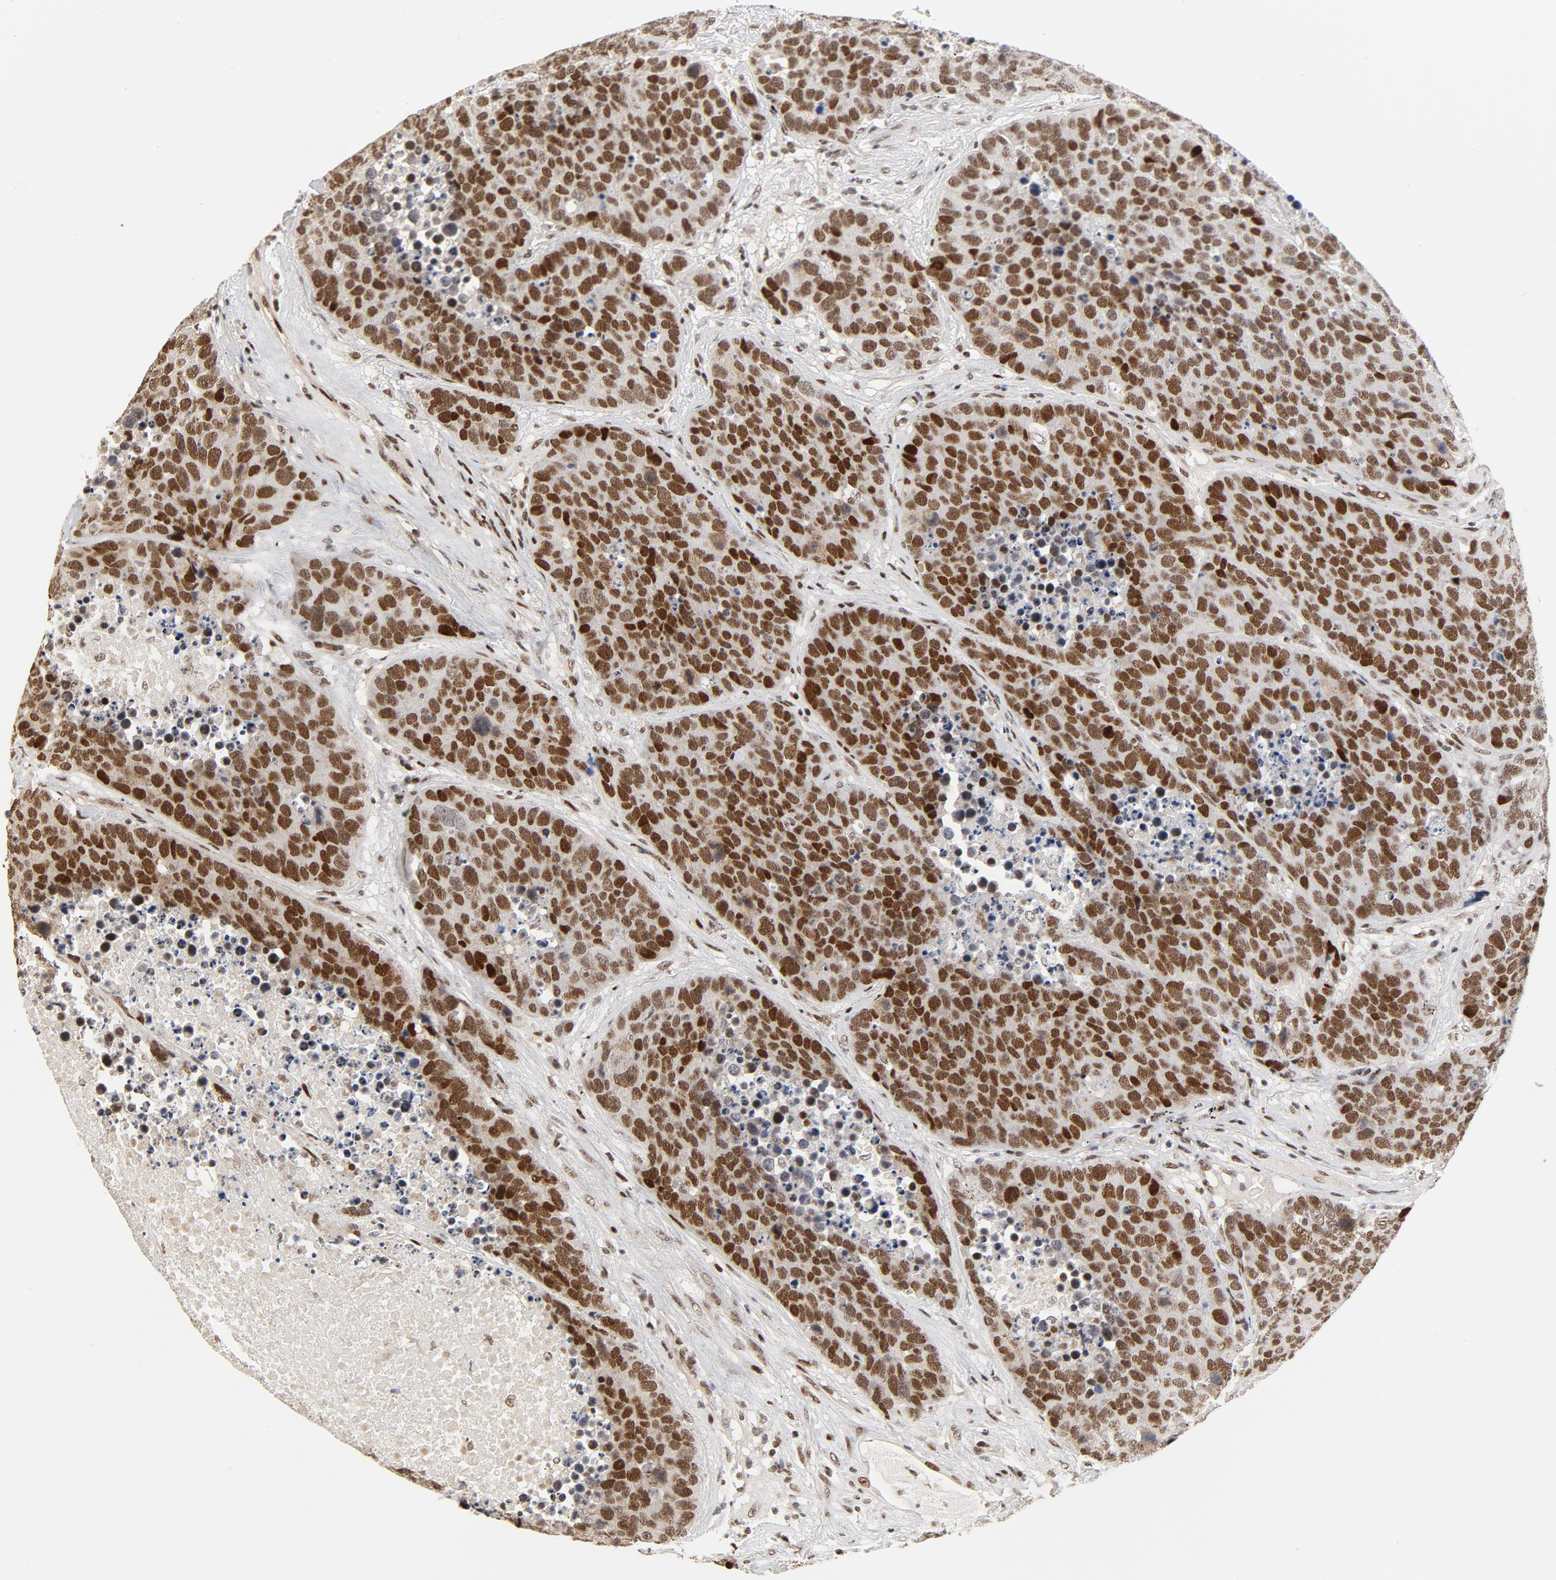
{"staining": {"intensity": "moderate", "quantity": ">75%", "location": "nuclear"}, "tissue": "carcinoid", "cell_type": "Tumor cells", "image_type": "cancer", "snomed": [{"axis": "morphology", "description": "Carcinoid, malignant, NOS"}, {"axis": "topography", "description": "Pancreas"}], "caption": "A medium amount of moderate nuclear positivity is seen in approximately >75% of tumor cells in malignant carcinoid tissue.", "gene": "GTF2I", "patient": {"sex": "male", "age": 41}}